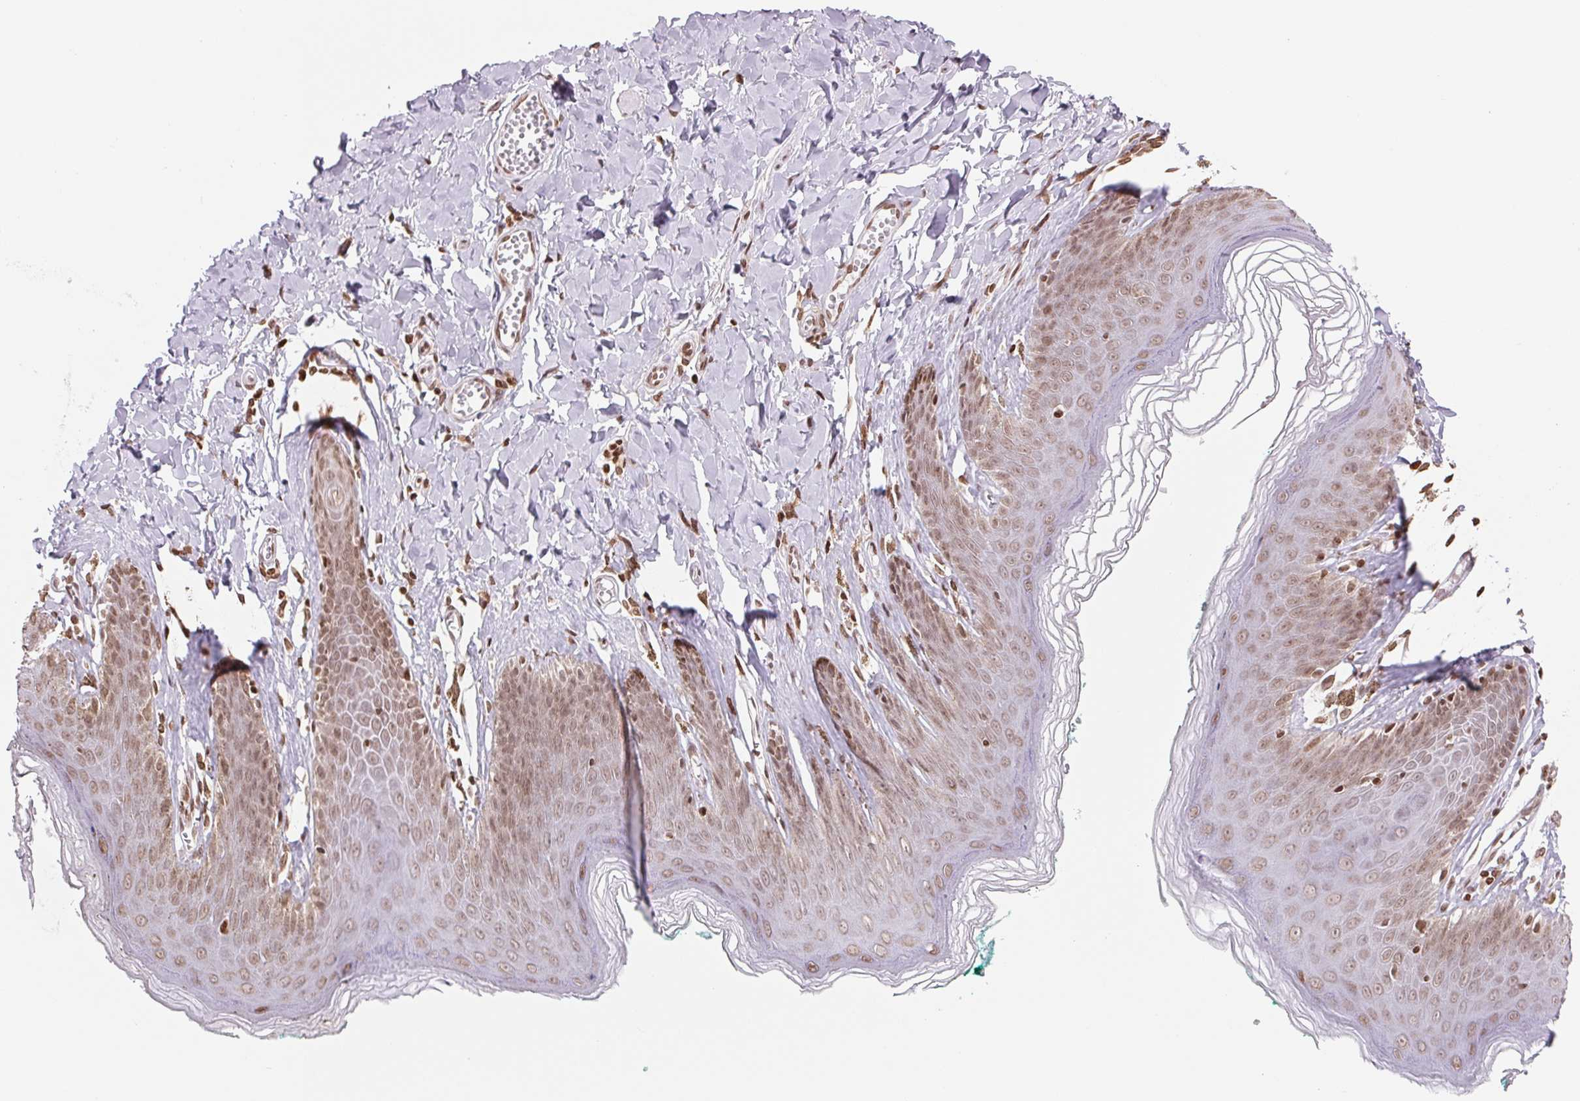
{"staining": {"intensity": "moderate", "quantity": ">75%", "location": "nuclear"}, "tissue": "skin", "cell_type": "Epidermal cells", "image_type": "normal", "snomed": [{"axis": "morphology", "description": "Normal tissue, NOS"}, {"axis": "topography", "description": "Vulva"}, {"axis": "topography", "description": "Peripheral nerve tissue"}], "caption": "Immunohistochemical staining of benign skin shows moderate nuclear protein expression in about >75% of epidermal cells.", "gene": "SMIM12", "patient": {"sex": "female", "age": 66}}